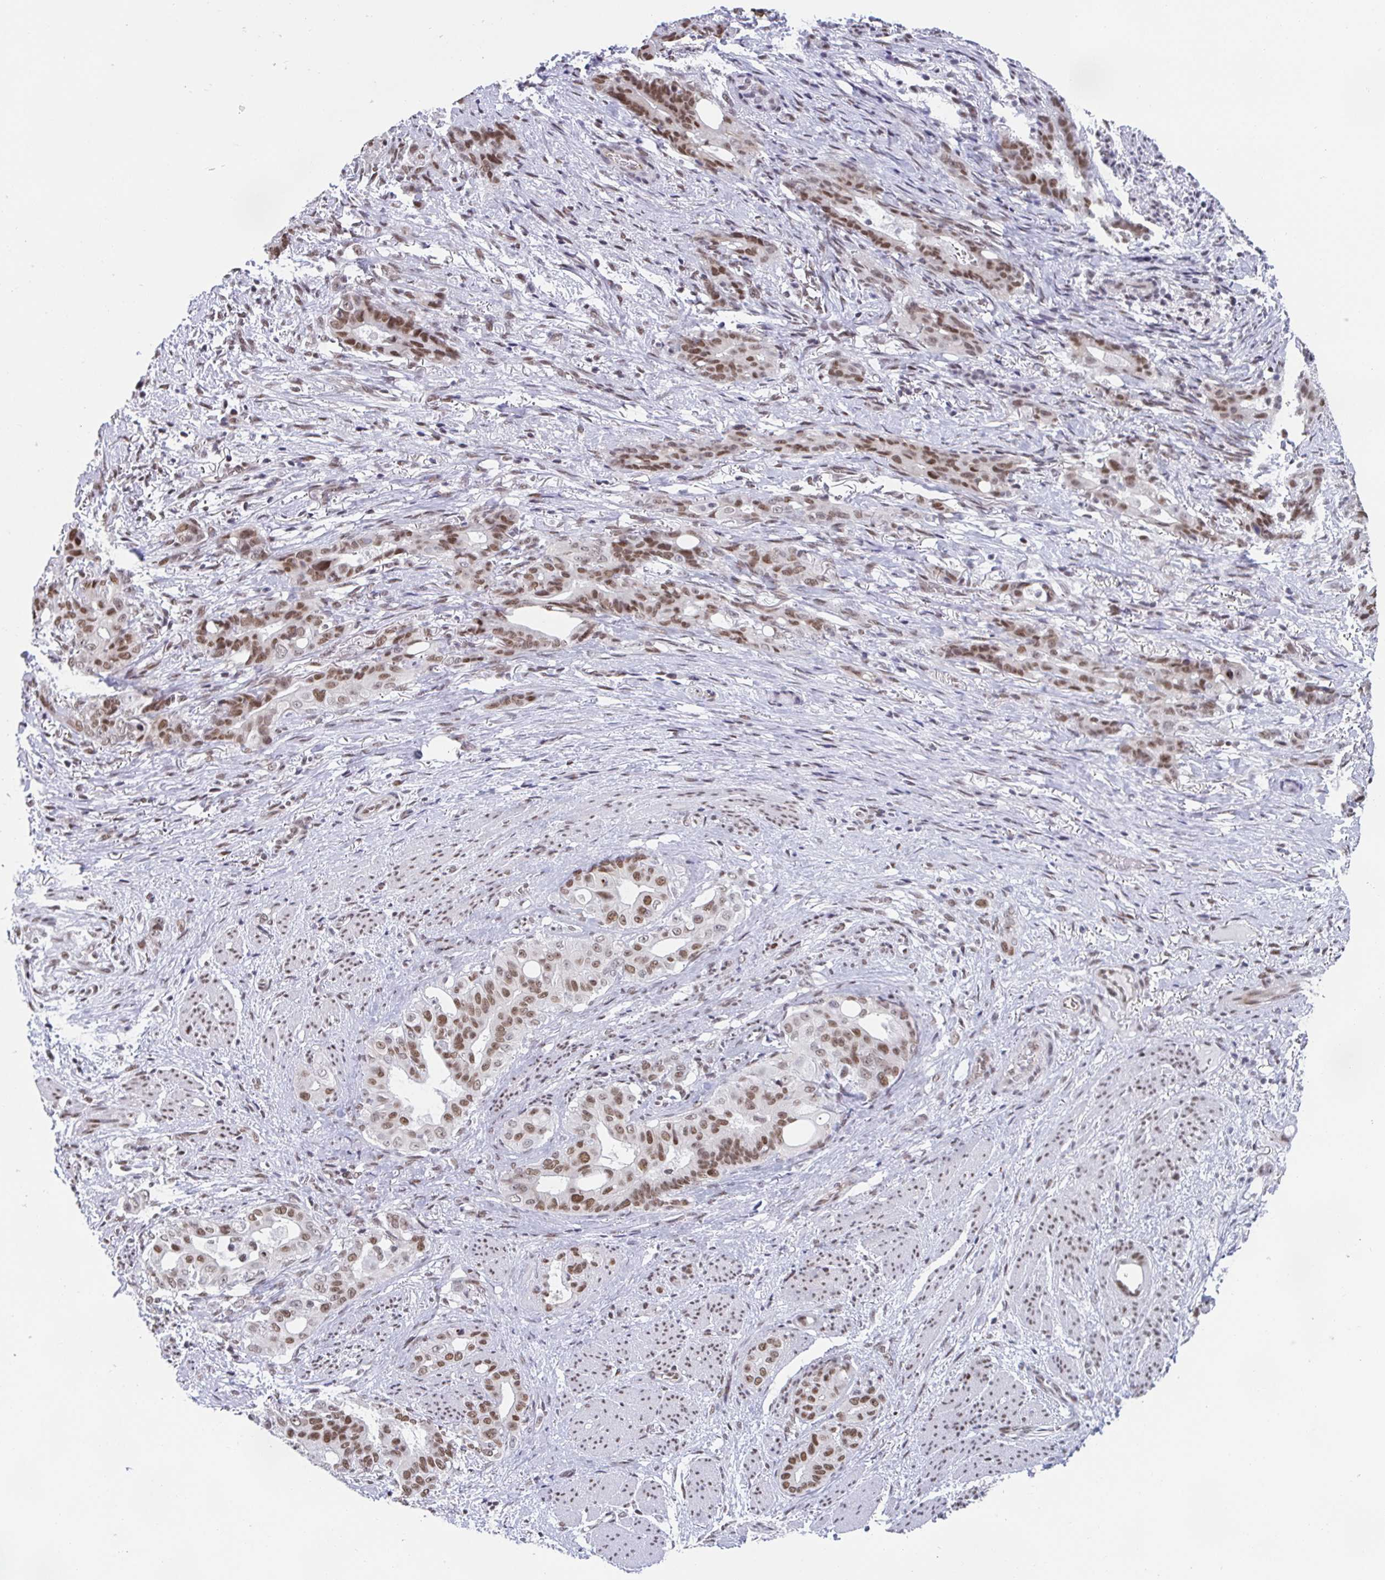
{"staining": {"intensity": "moderate", "quantity": ">75%", "location": "nuclear"}, "tissue": "stomach cancer", "cell_type": "Tumor cells", "image_type": "cancer", "snomed": [{"axis": "morphology", "description": "Normal tissue, NOS"}, {"axis": "morphology", "description": "Adenocarcinoma, NOS"}, {"axis": "topography", "description": "Esophagus"}, {"axis": "topography", "description": "Stomach, upper"}], "caption": "The micrograph exhibits immunohistochemical staining of adenocarcinoma (stomach). There is moderate nuclear staining is appreciated in approximately >75% of tumor cells. (IHC, brightfield microscopy, high magnification).", "gene": "SLC7A10", "patient": {"sex": "male", "age": 62}}